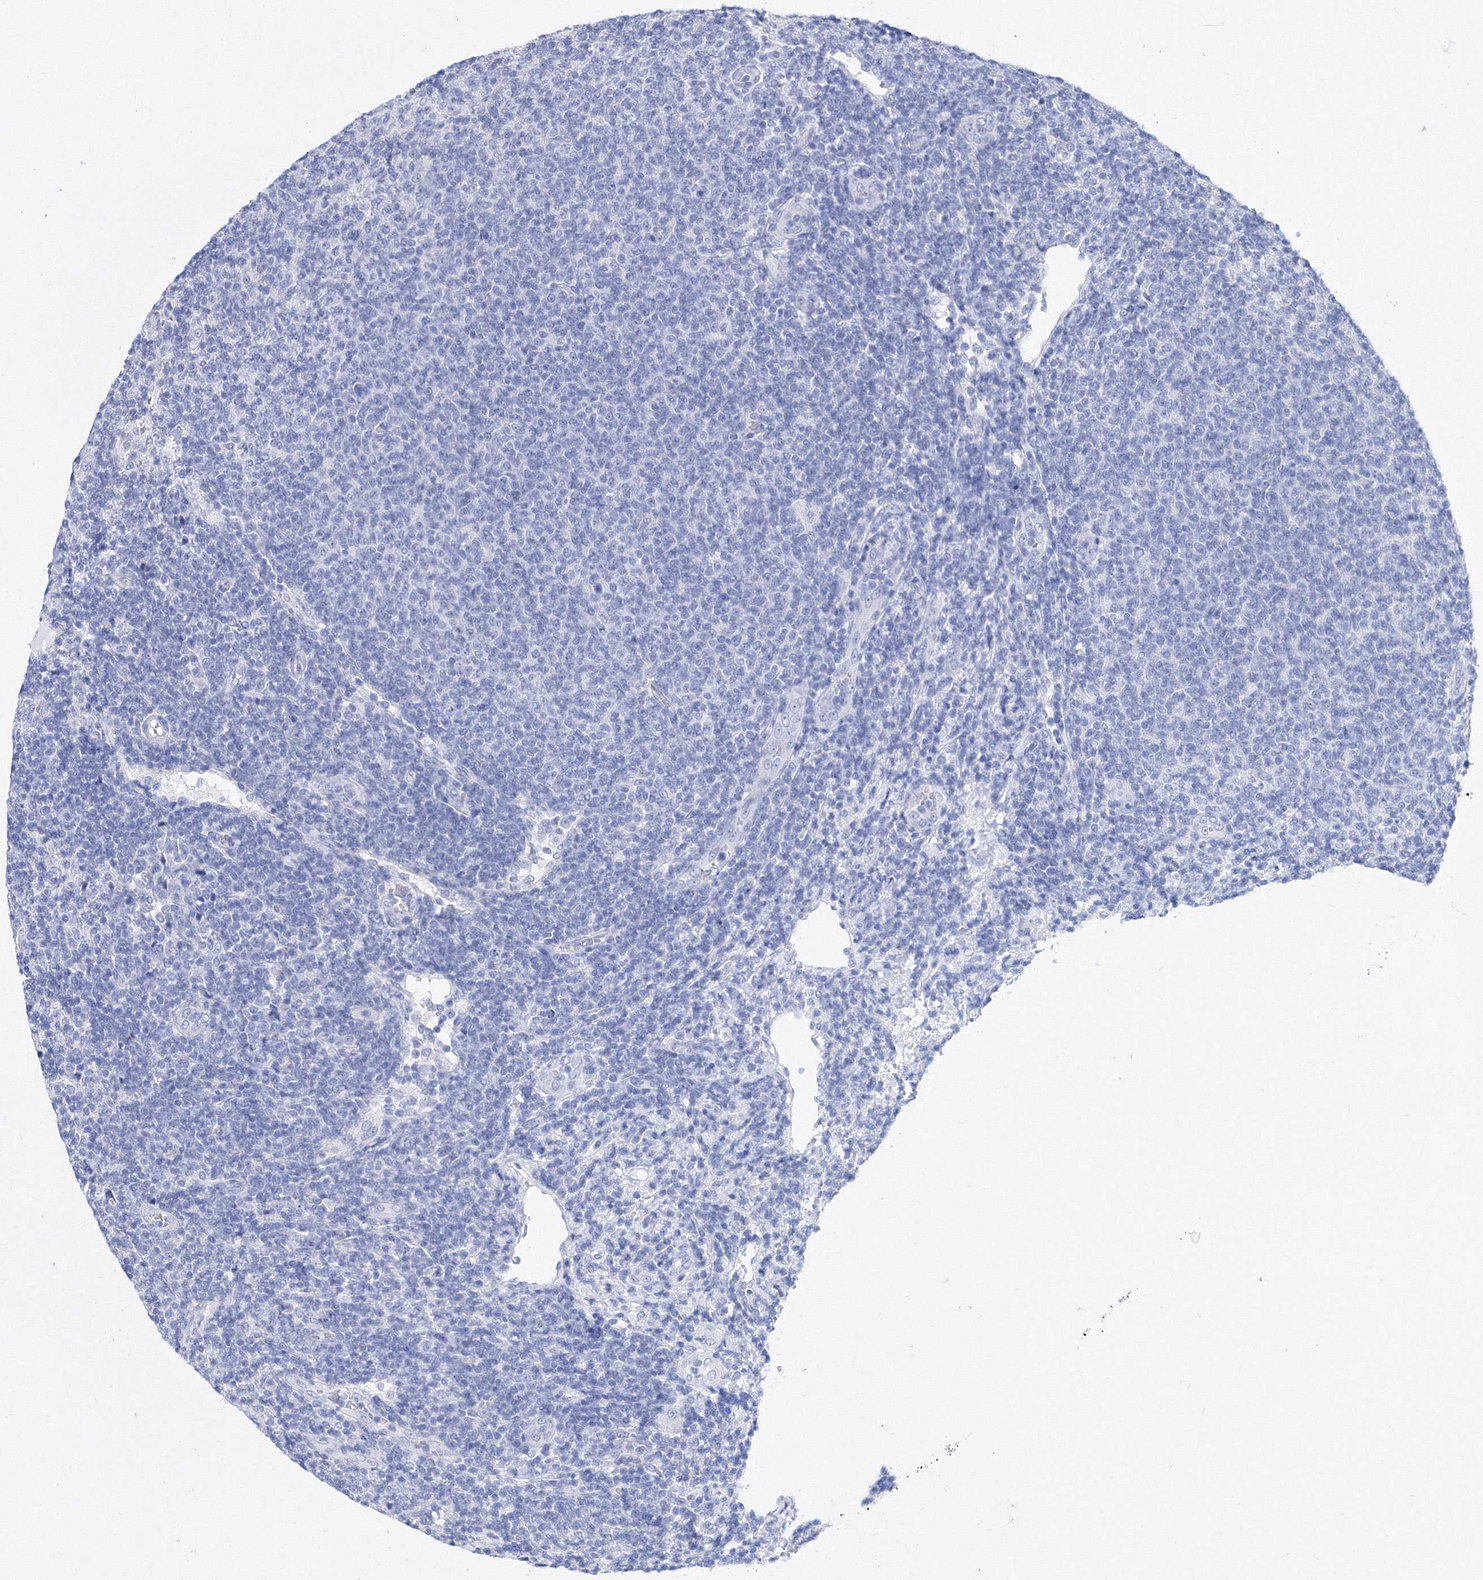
{"staining": {"intensity": "negative", "quantity": "none", "location": "none"}, "tissue": "lymphoma", "cell_type": "Tumor cells", "image_type": "cancer", "snomed": [{"axis": "morphology", "description": "Malignant lymphoma, non-Hodgkin's type, Low grade"}, {"axis": "topography", "description": "Lymph node"}], "caption": "IHC micrograph of neoplastic tissue: human lymphoma stained with DAB (3,3'-diaminobenzidine) reveals no significant protein positivity in tumor cells.", "gene": "GPN1", "patient": {"sex": "male", "age": 66}}